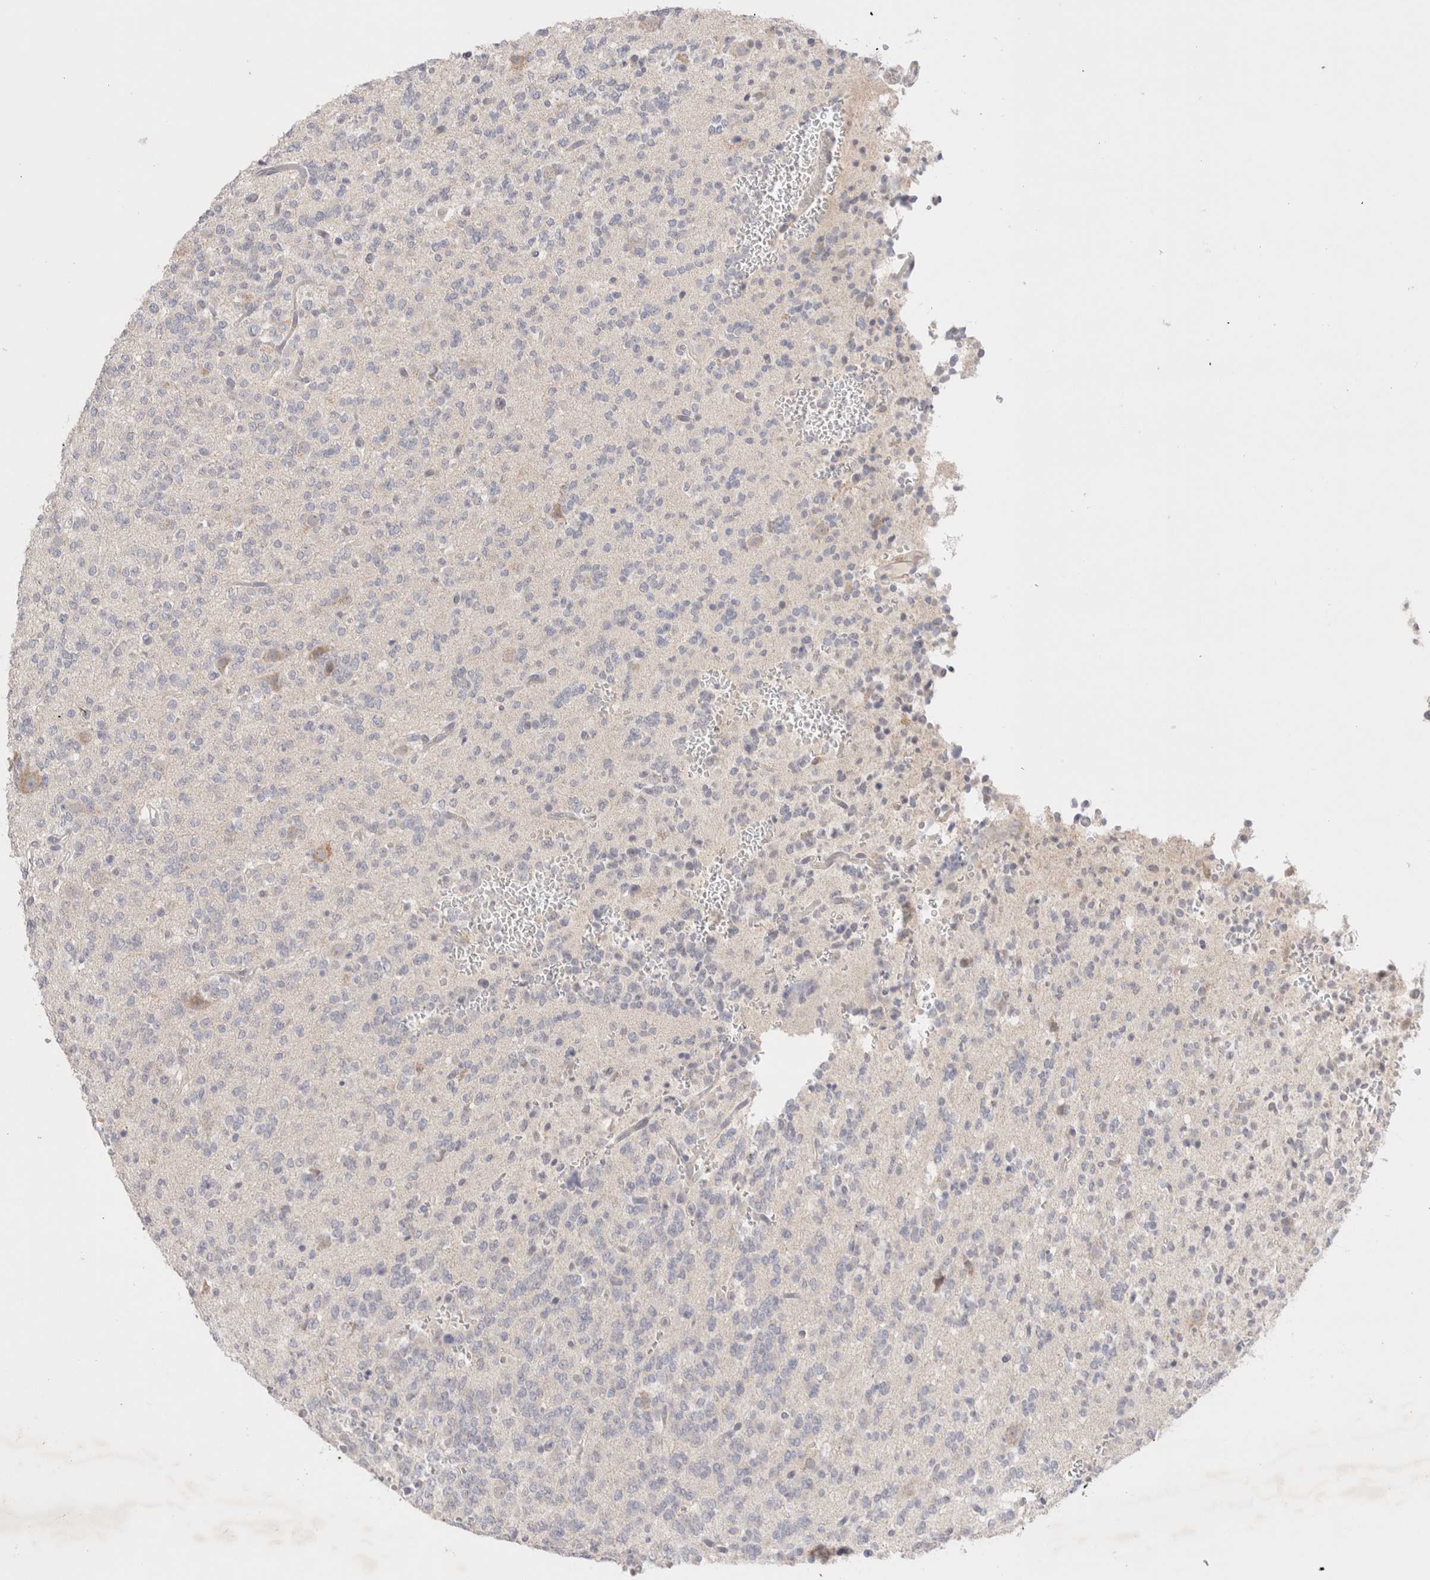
{"staining": {"intensity": "negative", "quantity": "none", "location": "none"}, "tissue": "glioma", "cell_type": "Tumor cells", "image_type": "cancer", "snomed": [{"axis": "morphology", "description": "Glioma, malignant, Low grade"}, {"axis": "topography", "description": "Brain"}], "caption": "Immunohistochemistry image of human low-grade glioma (malignant) stained for a protein (brown), which exhibits no staining in tumor cells. (Brightfield microscopy of DAB immunohistochemistry (IHC) at high magnification).", "gene": "SPATA20", "patient": {"sex": "male", "age": 38}}